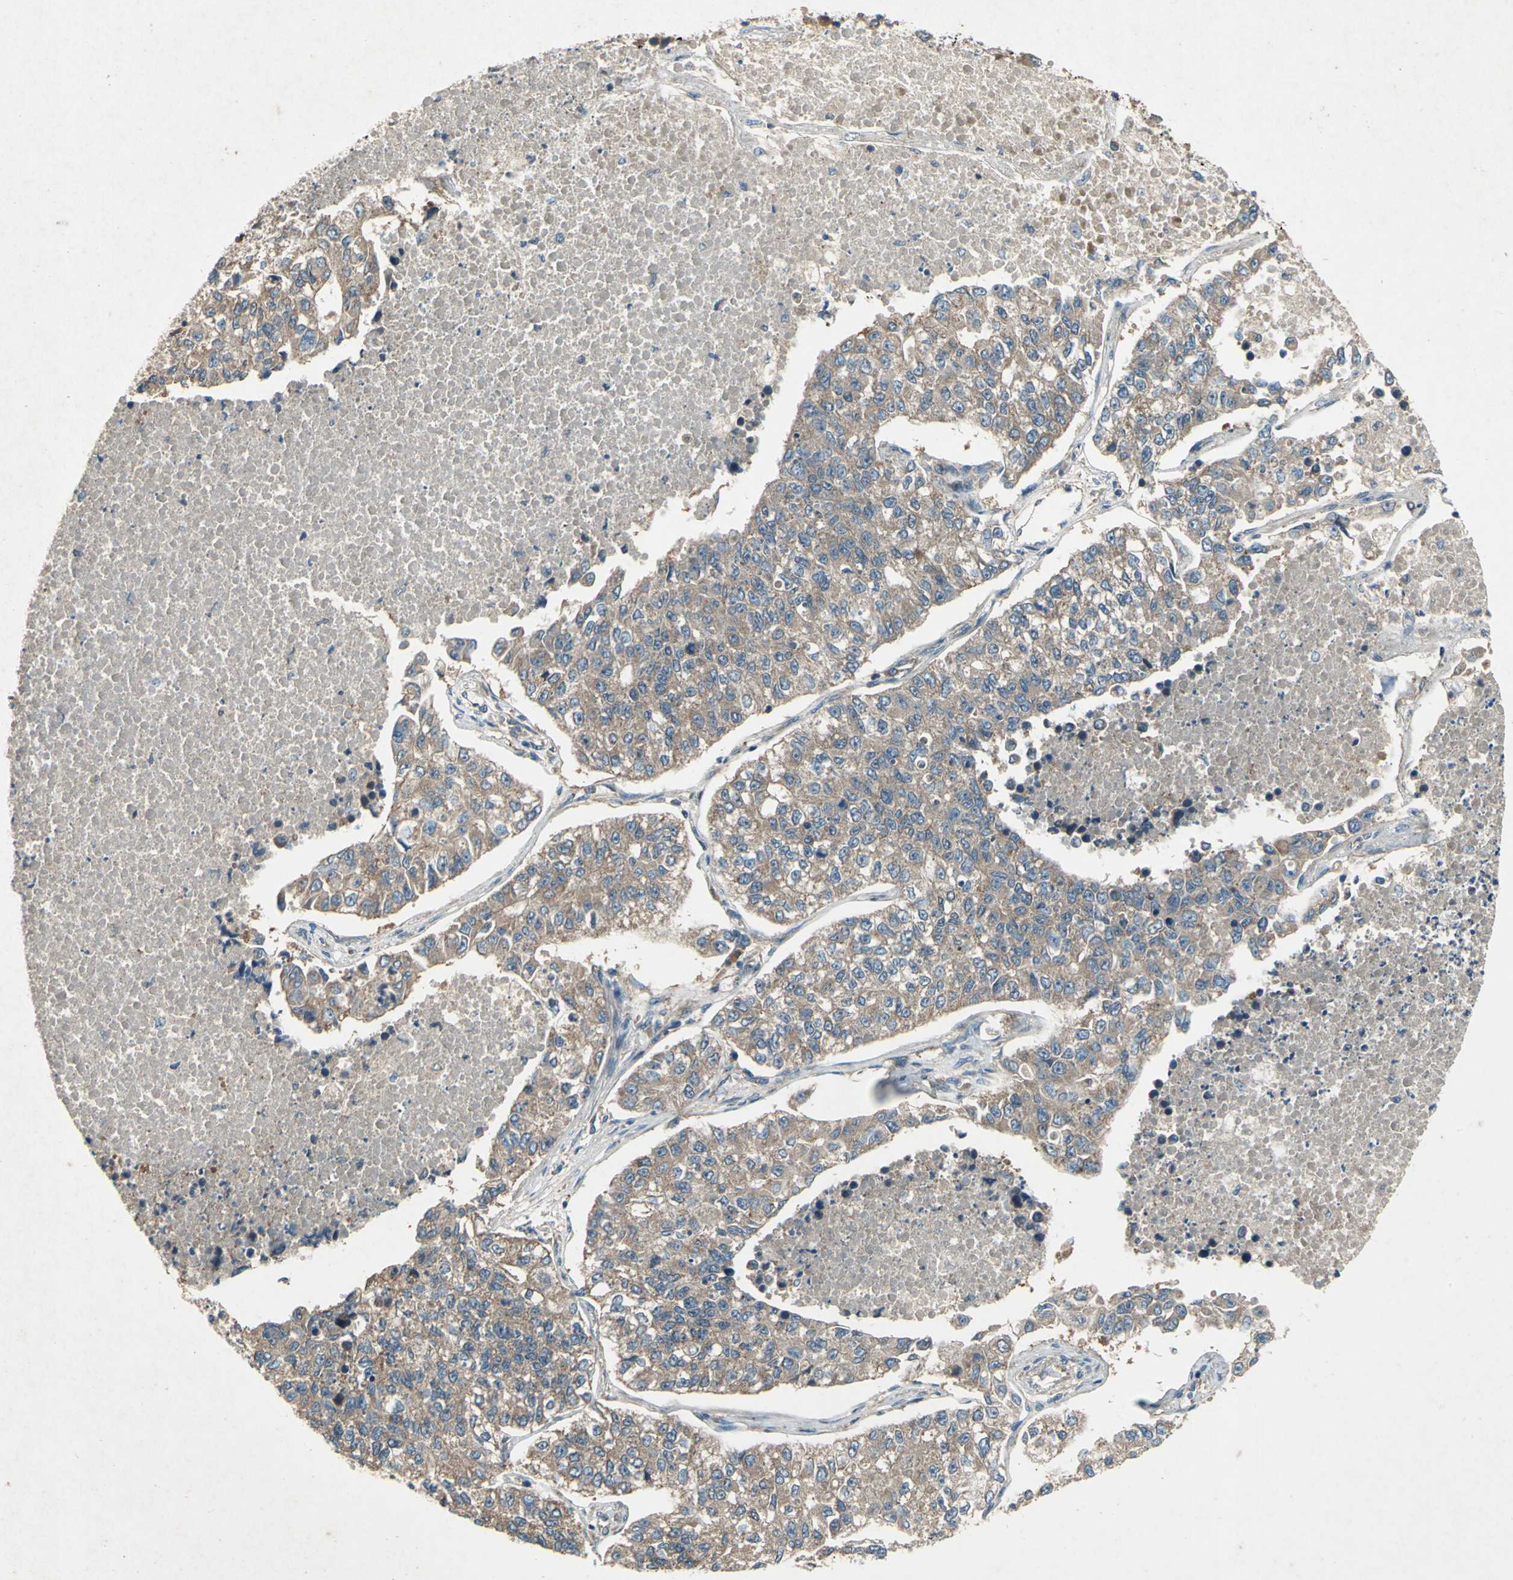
{"staining": {"intensity": "moderate", "quantity": ">75%", "location": "cytoplasmic/membranous"}, "tissue": "lung cancer", "cell_type": "Tumor cells", "image_type": "cancer", "snomed": [{"axis": "morphology", "description": "Adenocarcinoma, NOS"}, {"axis": "topography", "description": "Lung"}], "caption": "A photomicrograph showing moderate cytoplasmic/membranous positivity in about >75% of tumor cells in lung adenocarcinoma, as visualized by brown immunohistochemical staining.", "gene": "EMCN", "patient": {"sex": "male", "age": 49}}